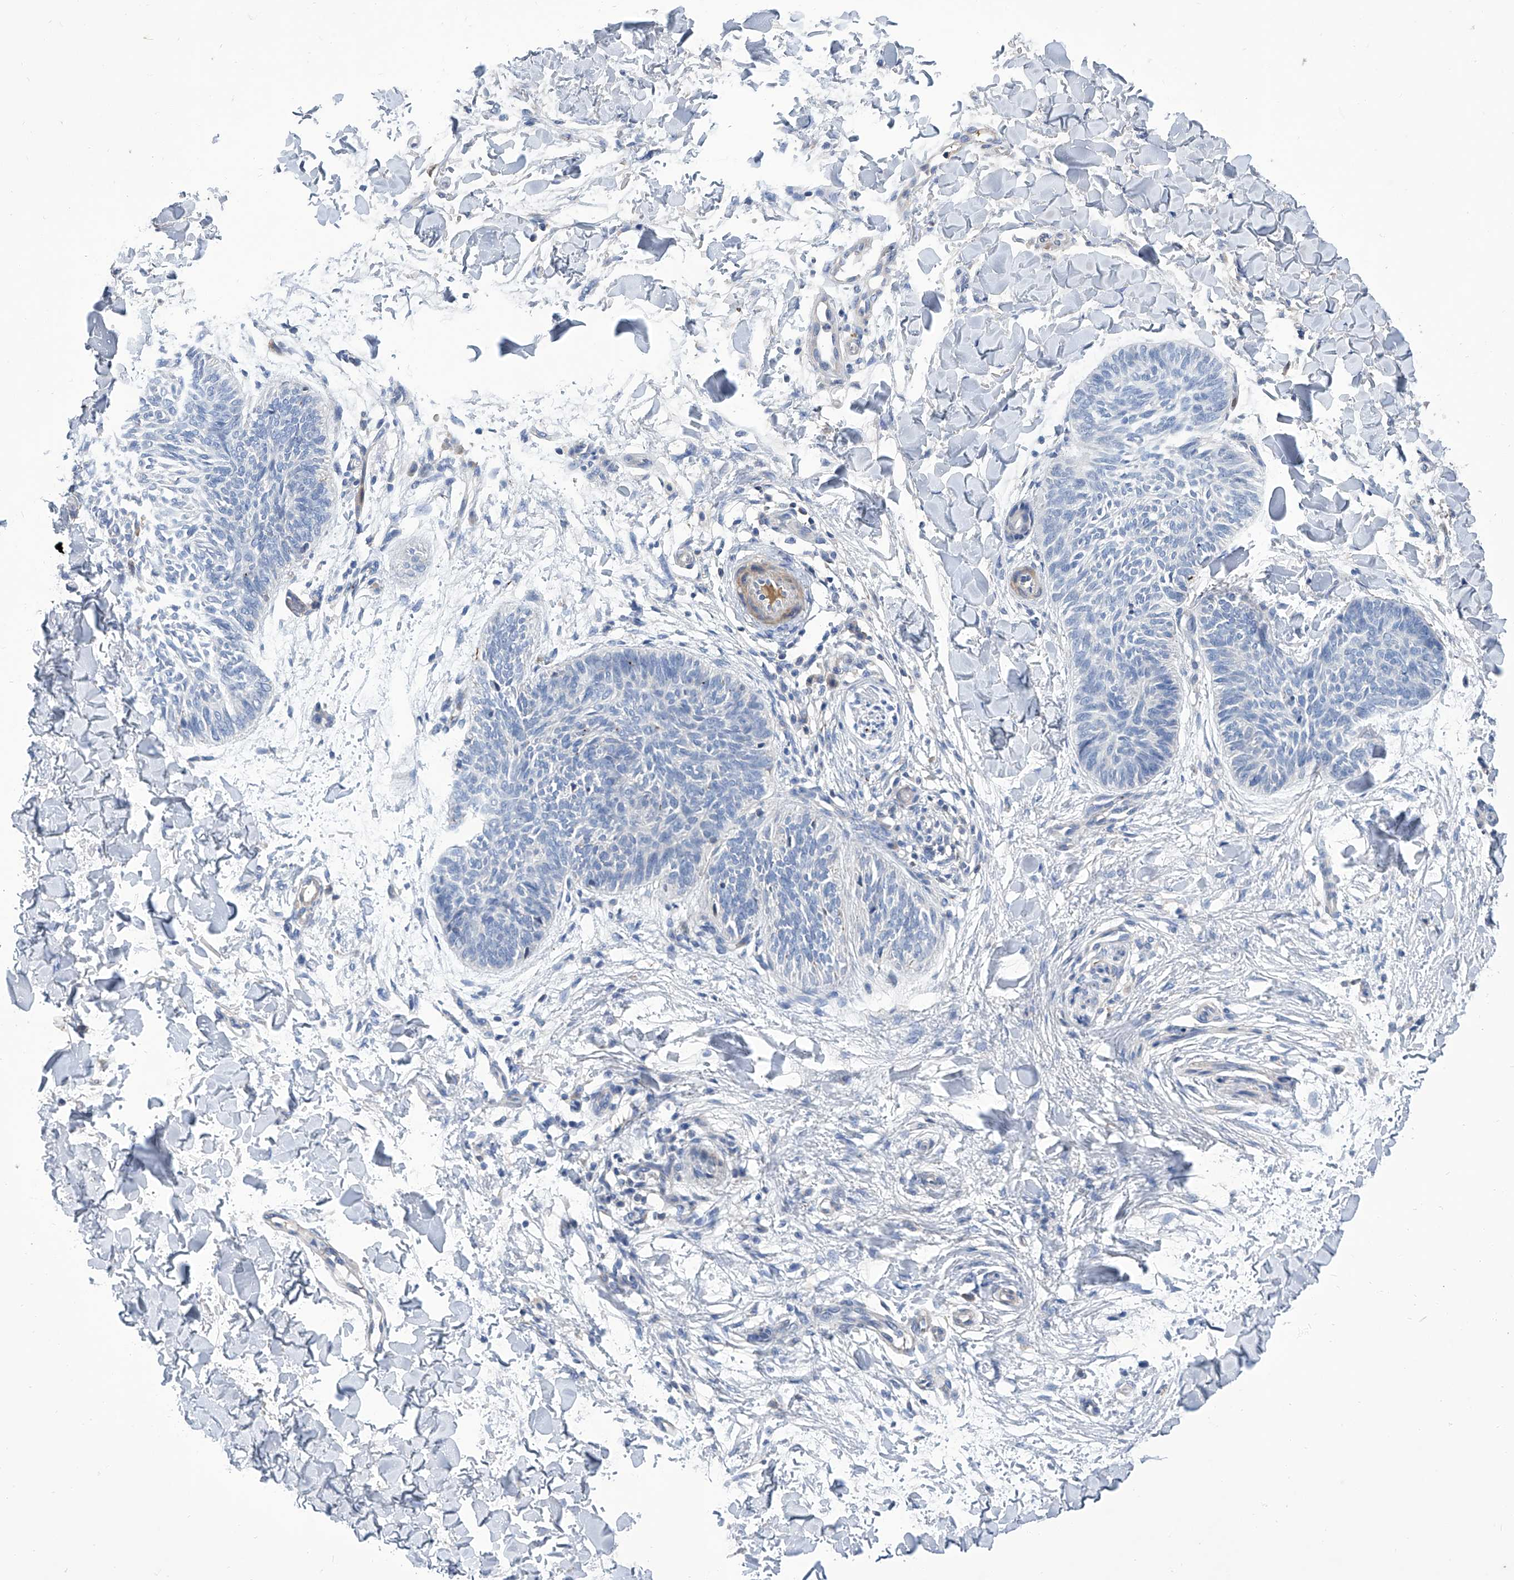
{"staining": {"intensity": "negative", "quantity": "none", "location": "none"}, "tissue": "skin cancer", "cell_type": "Tumor cells", "image_type": "cancer", "snomed": [{"axis": "morphology", "description": "Normal tissue, NOS"}, {"axis": "morphology", "description": "Basal cell carcinoma"}, {"axis": "topography", "description": "Skin"}], "caption": "High magnification brightfield microscopy of skin basal cell carcinoma stained with DAB (3,3'-diaminobenzidine) (brown) and counterstained with hematoxylin (blue): tumor cells show no significant staining.", "gene": "GPT", "patient": {"sex": "male", "age": 50}}